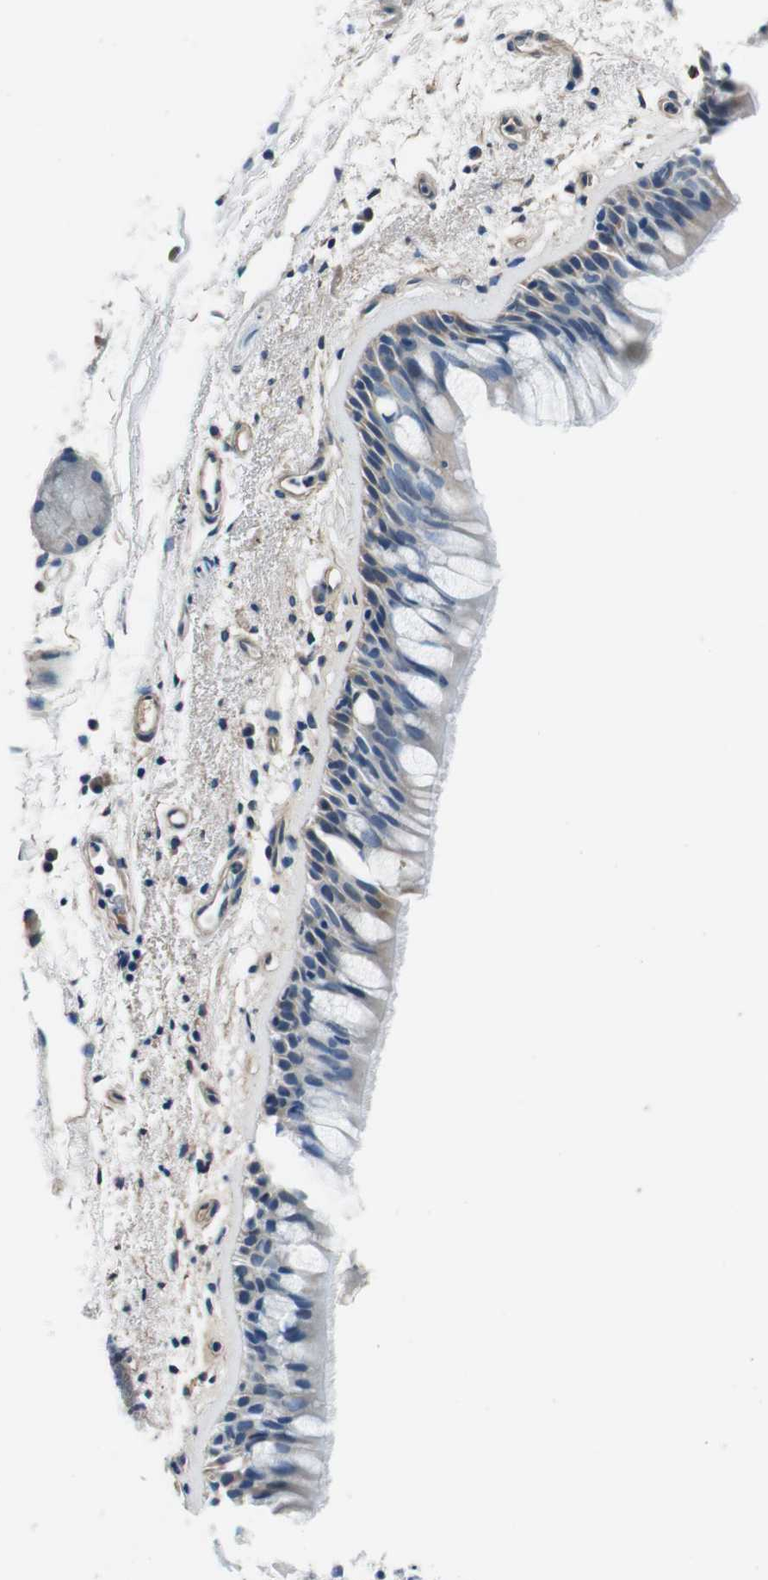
{"staining": {"intensity": "negative", "quantity": "none", "location": "none"}, "tissue": "bronchus", "cell_type": "Respiratory epithelial cells", "image_type": "normal", "snomed": [{"axis": "morphology", "description": "Normal tissue, NOS"}, {"axis": "morphology", "description": "Adenocarcinoma, NOS"}, {"axis": "topography", "description": "Bronchus"}, {"axis": "topography", "description": "Lung"}], "caption": "IHC of unremarkable bronchus demonstrates no positivity in respiratory epithelial cells. (DAB (3,3'-diaminobenzidine) IHC with hematoxylin counter stain).", "gene": "CASQ1", "patient": {"sex": "female", "age": 54}}